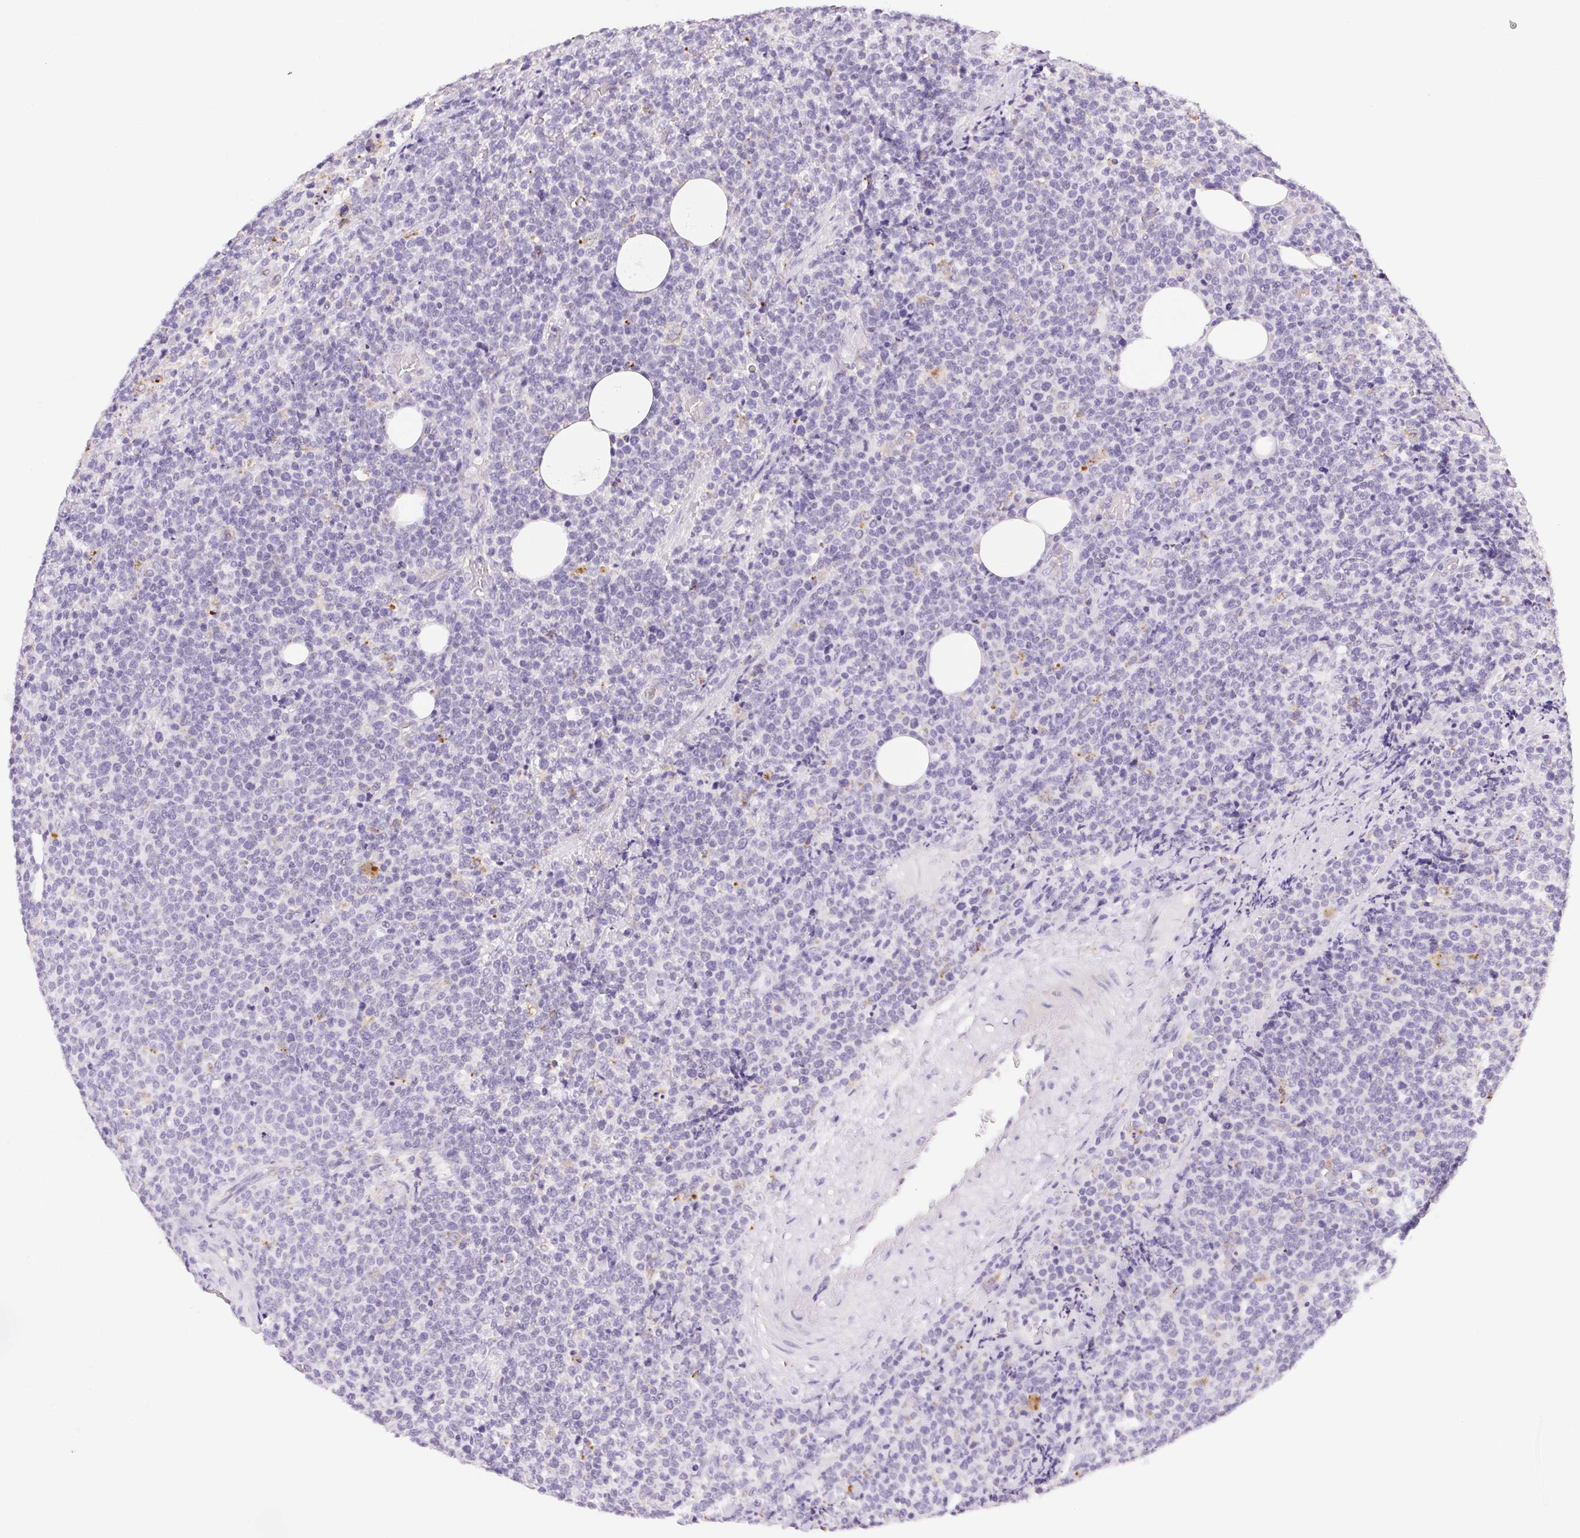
{"staining": {"intensity": "negative", "quantity": "none", "location": "none"}, "tissue": "lymphoma", "cell_type": "Tumor cells", "image_type": "cancer", "snomed": [{"axis": "morphology", "description": "Malignant lymphoma, non-Hodgkin's type, High grade"}, {"axis": "topography", "description": "Lymph node"}], "caption": "High-grade malignant lymphoma, non-Hodgkin's type was stained to show a protein in brown. There is no significant staining in tumor cells.", "gene": "LIPA", "patient": {"sex": "male", "age": 61}}